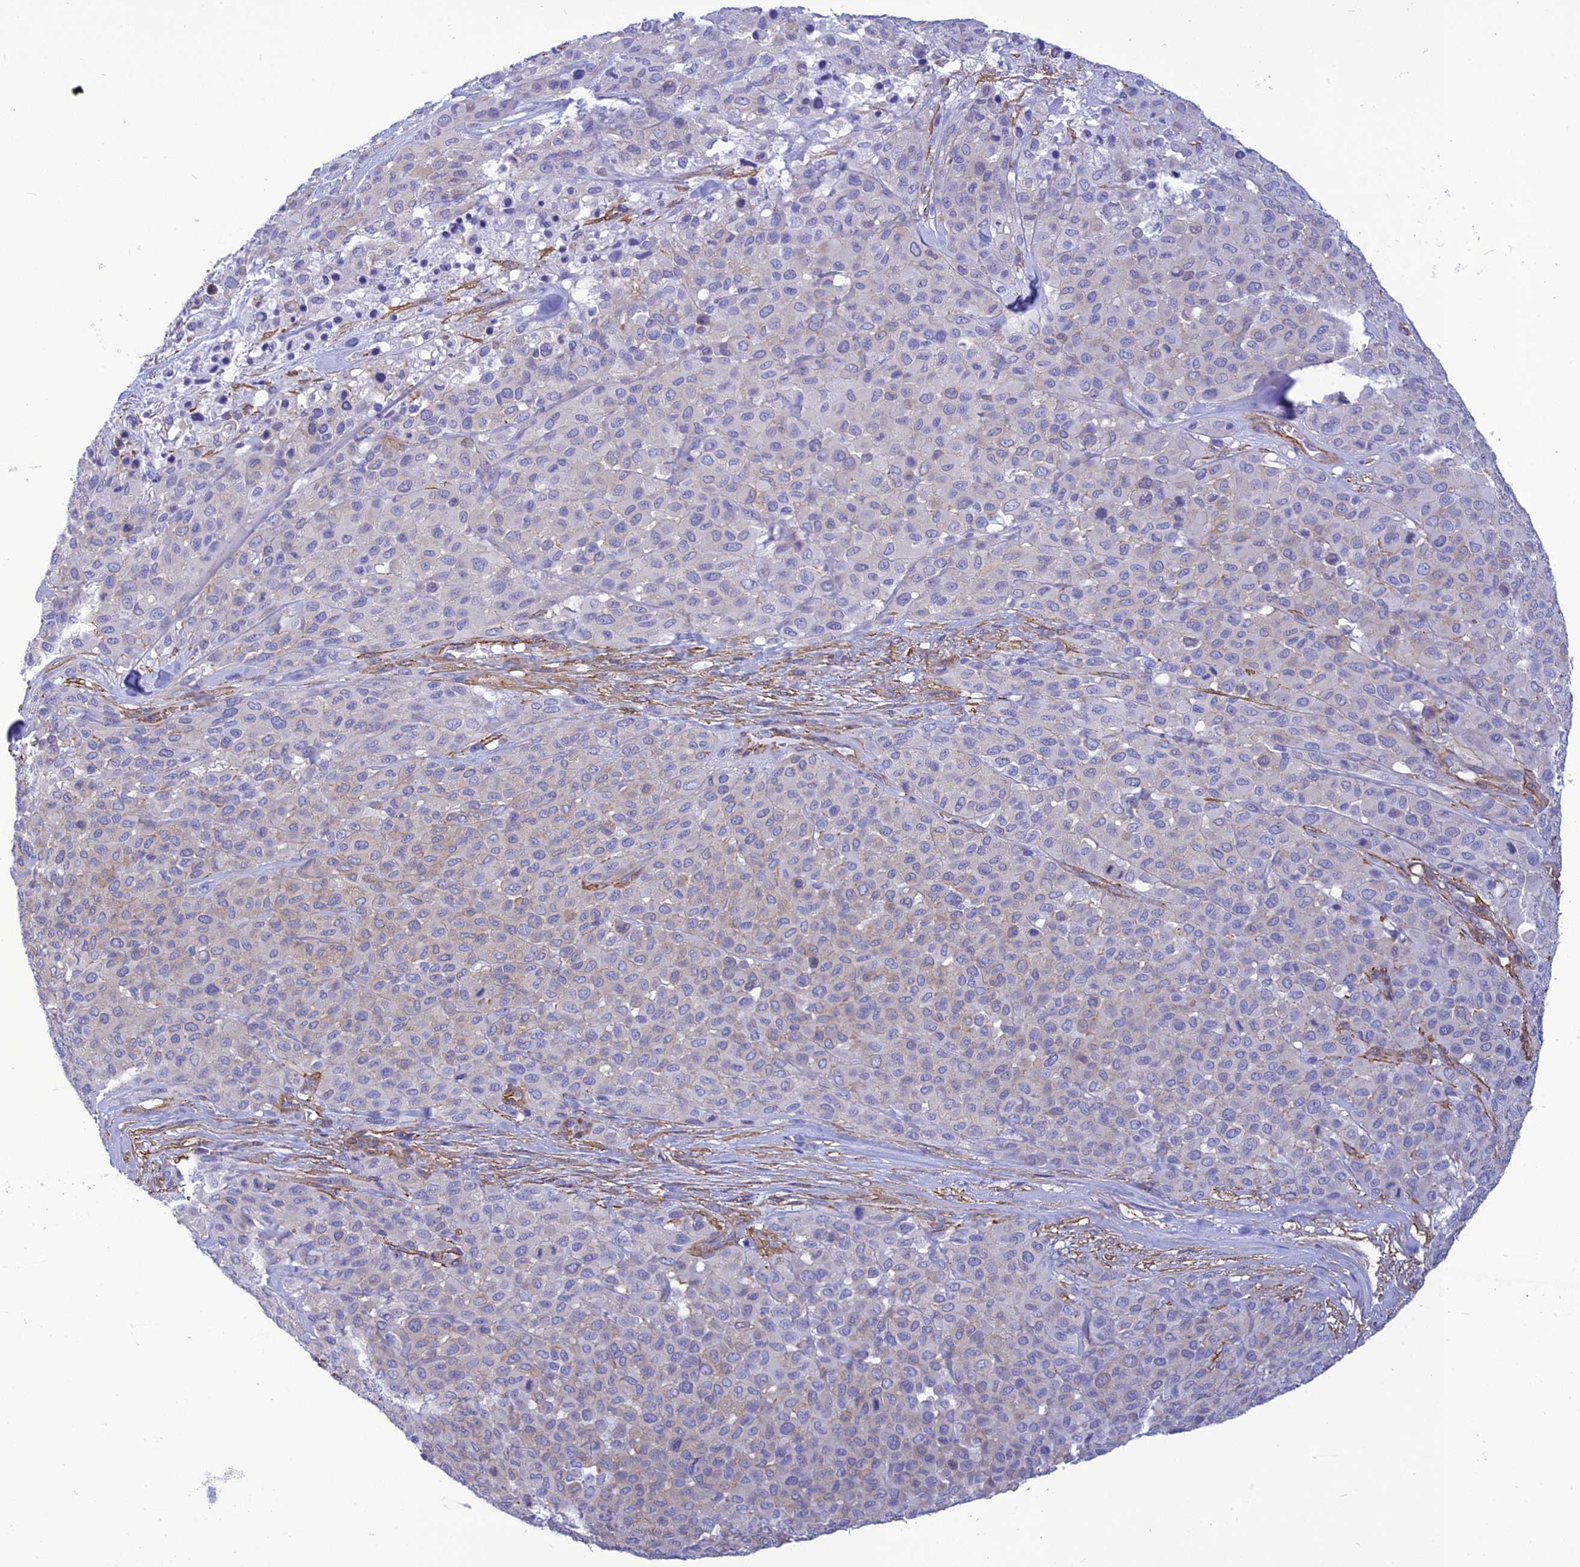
{"staining": {"intensity": "weak", "quantity": "<25%", "location": "cytoplasmic/membranous"}, "tissue": "melanoma", "cell_type": "Tumor cells", "image_type": "cancer", "snomed": [{"axis": "morphology", "description": "Malignant melanoma, Metastatic site"}, {"axis": "topography", "description": "Skin"}], "caption": "Human malignant melanoma (metastatic site) stained for a protein using IHC shows no positivity in tumor cells.", "gene": "NKD1", "patient": {"sex": "female", "age": 81}}